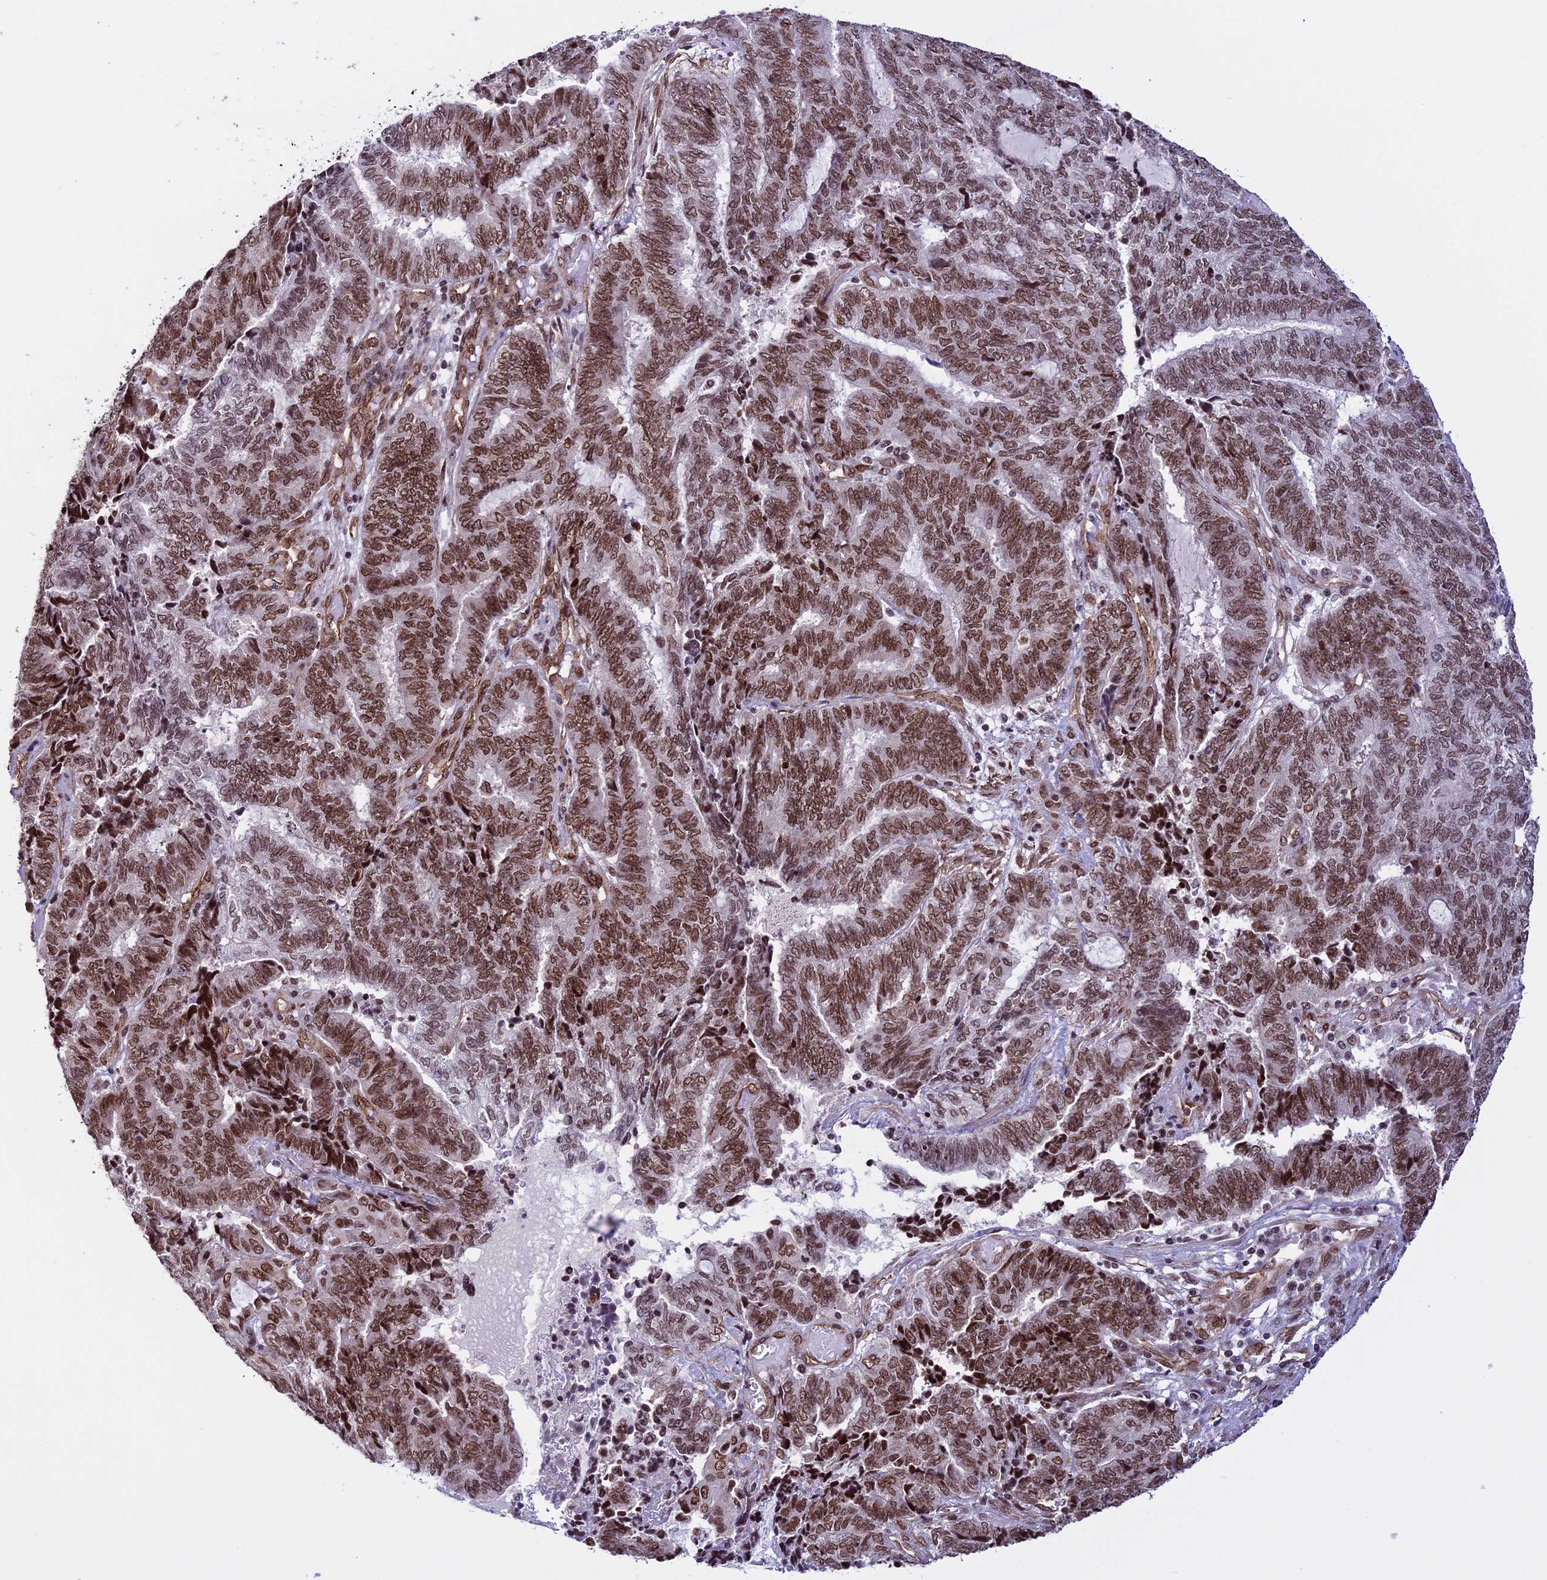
{"staining": {"intensity": "moderate", "quantity": ">75%", "location": "nuclear"}, "tissue": "endometrial cancer", "cell_type": "Tumor cells", "image_type": "cancer", "snomed": [{"axis": "morphology", "description": "Adenocarcinoma, NOS"}, {"axis": "topography", "description": "Uterus"}, {"axis": "topography", "description": "Endometrium"}], "caption": "About >75% of tumor cells in human endometrial cancer reveal moderate nuclear protein expression as visualized by brown immunohistochemical staining.", "gene": "MPHOSPH8", "patient": {"sex": "female", "age": 70}}